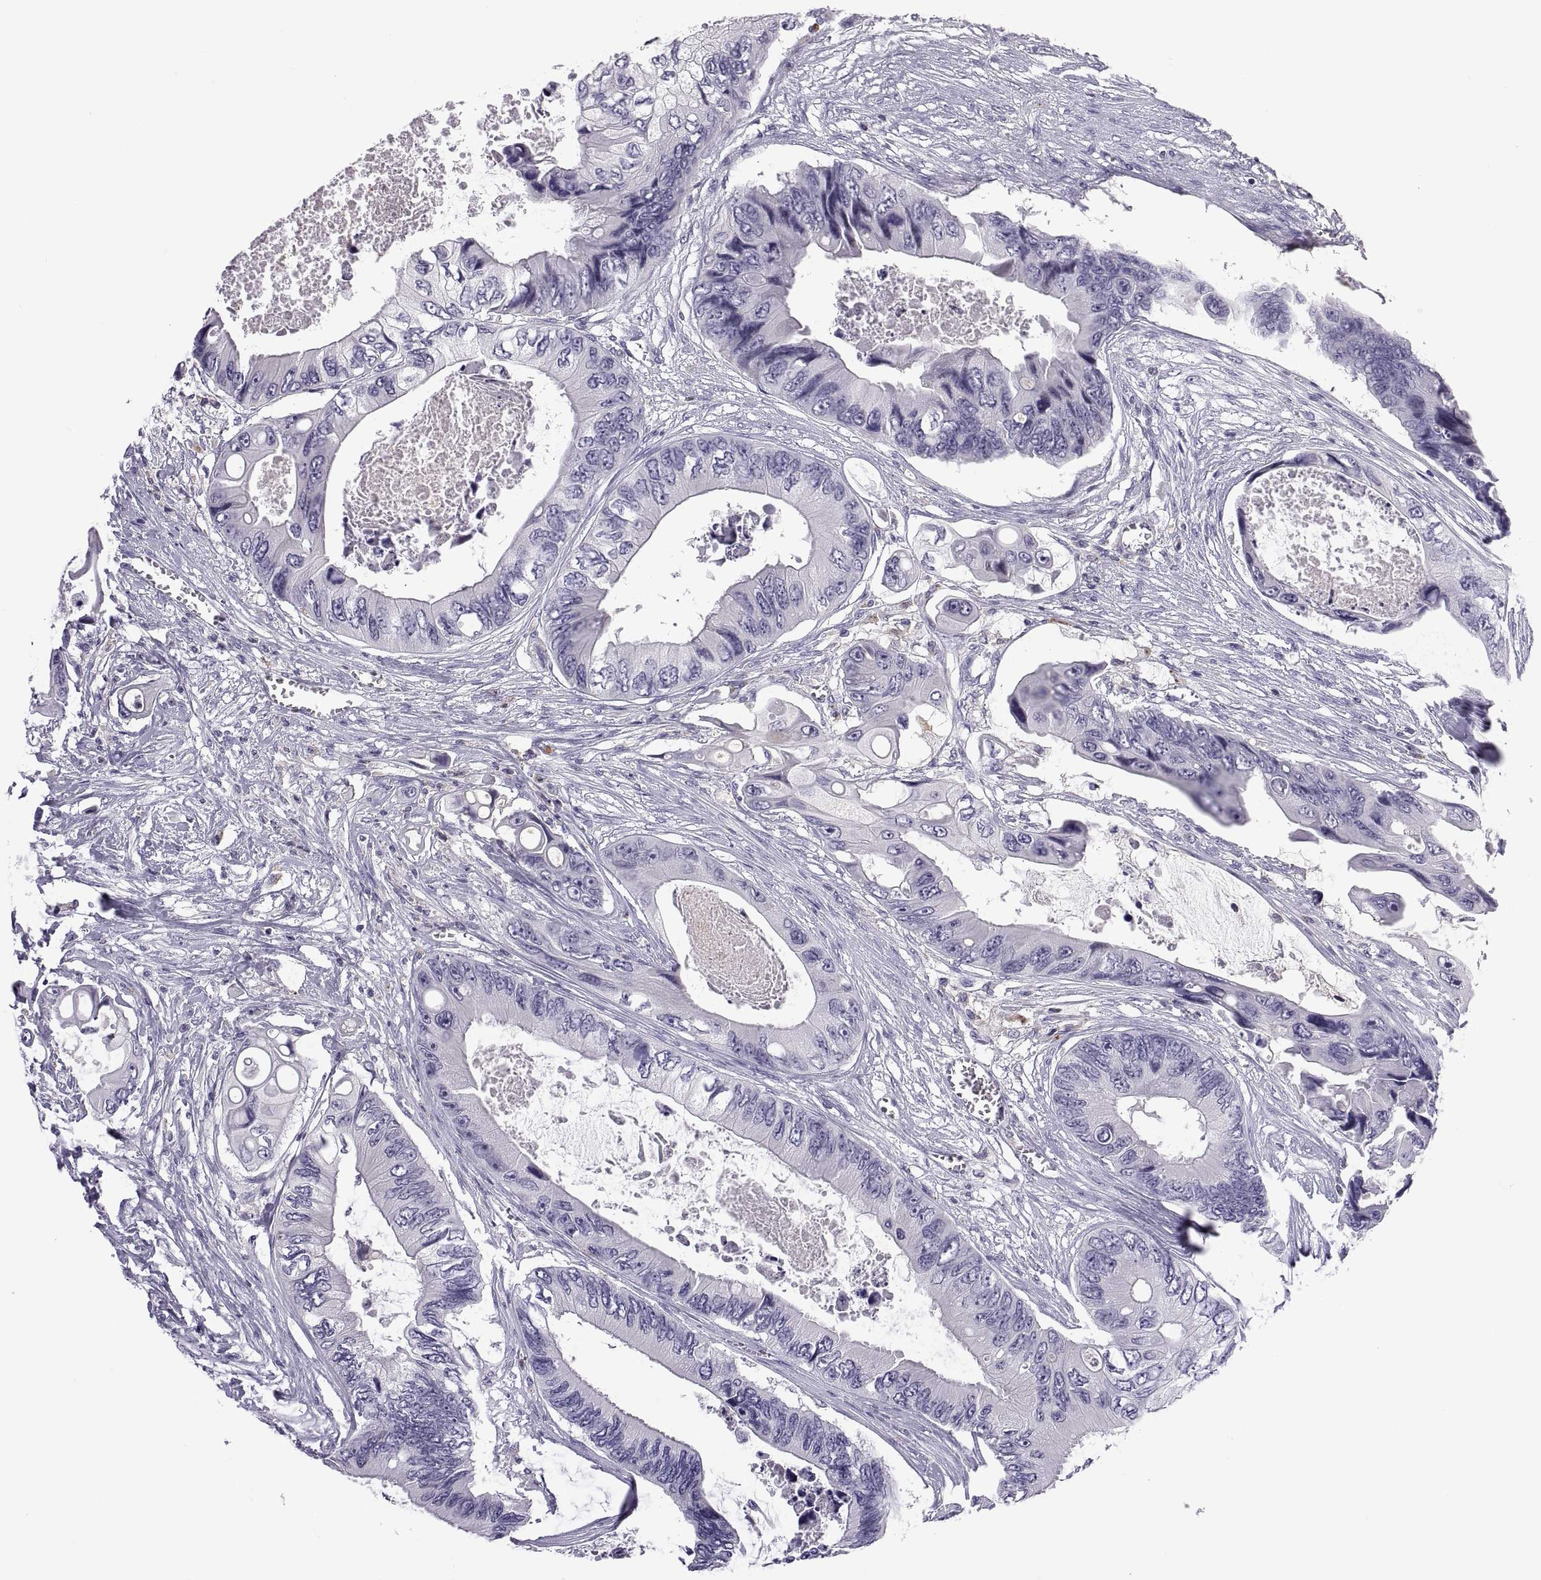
{"staining": {"intensity": "negative", "quantity": "none", "location": "none"}, "tissue": "colorectal cancer", "cell_type": "Tumor cells", "image_type": "cancer", "snomed": [{"axis": "morphology", "description": "Adenocarcinoma, NOS"}, {"axis": "topography", "description": "Rectum"}], "caption": "DAB immunohistochemical staining of human colorectal adenocarcinoma shows no significant expression in tumor cells. Brightfield microscopy of immunohistochemistry stained with DAB (3,3'-diaminobenzidine) (brown) and hematoxylin (blue), captured at high magnification.", "gene": "RGS19", "patient": {"sex": "male", "age": 63}}